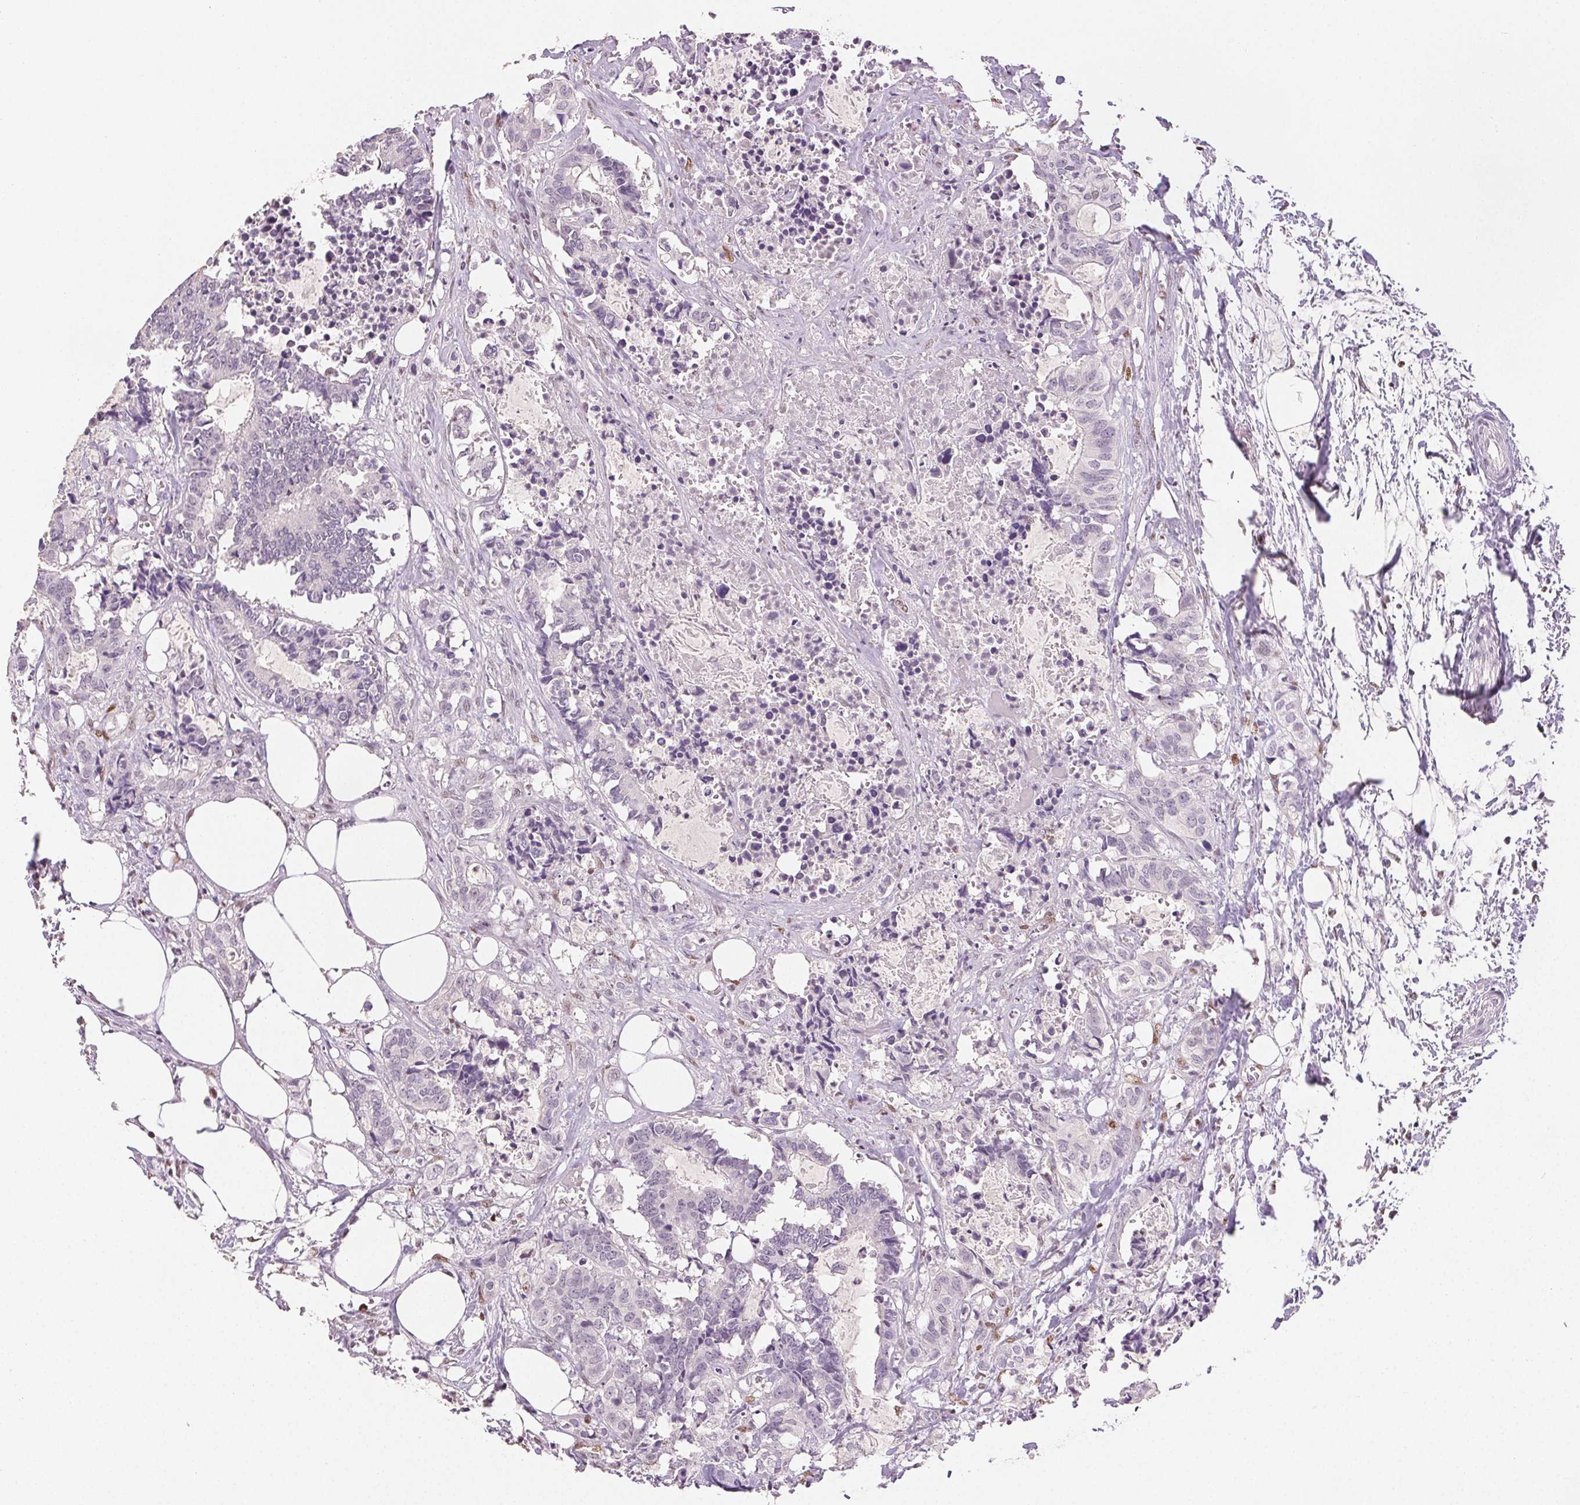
{"staining": {"intensity": "negative", "quantity": "none", "location": "none"}, "tissue": "colorectal cancer", "cell_type": "Tumor cells", "image_type": "cancer", "snomed": [{"axis": "morphology", "description": "Adenocarcinoma, NOS"}, {"axis": "topography", "description": "Colon"}, {"axis": "topography", "description": "Rectum"}], "caption": "Histopathology image shows no protein expression in tumor cells of colorectal adenocarcinoma tissue.", "gene": "RUNX2", "patient": {"sex": "male", "age": 57}}